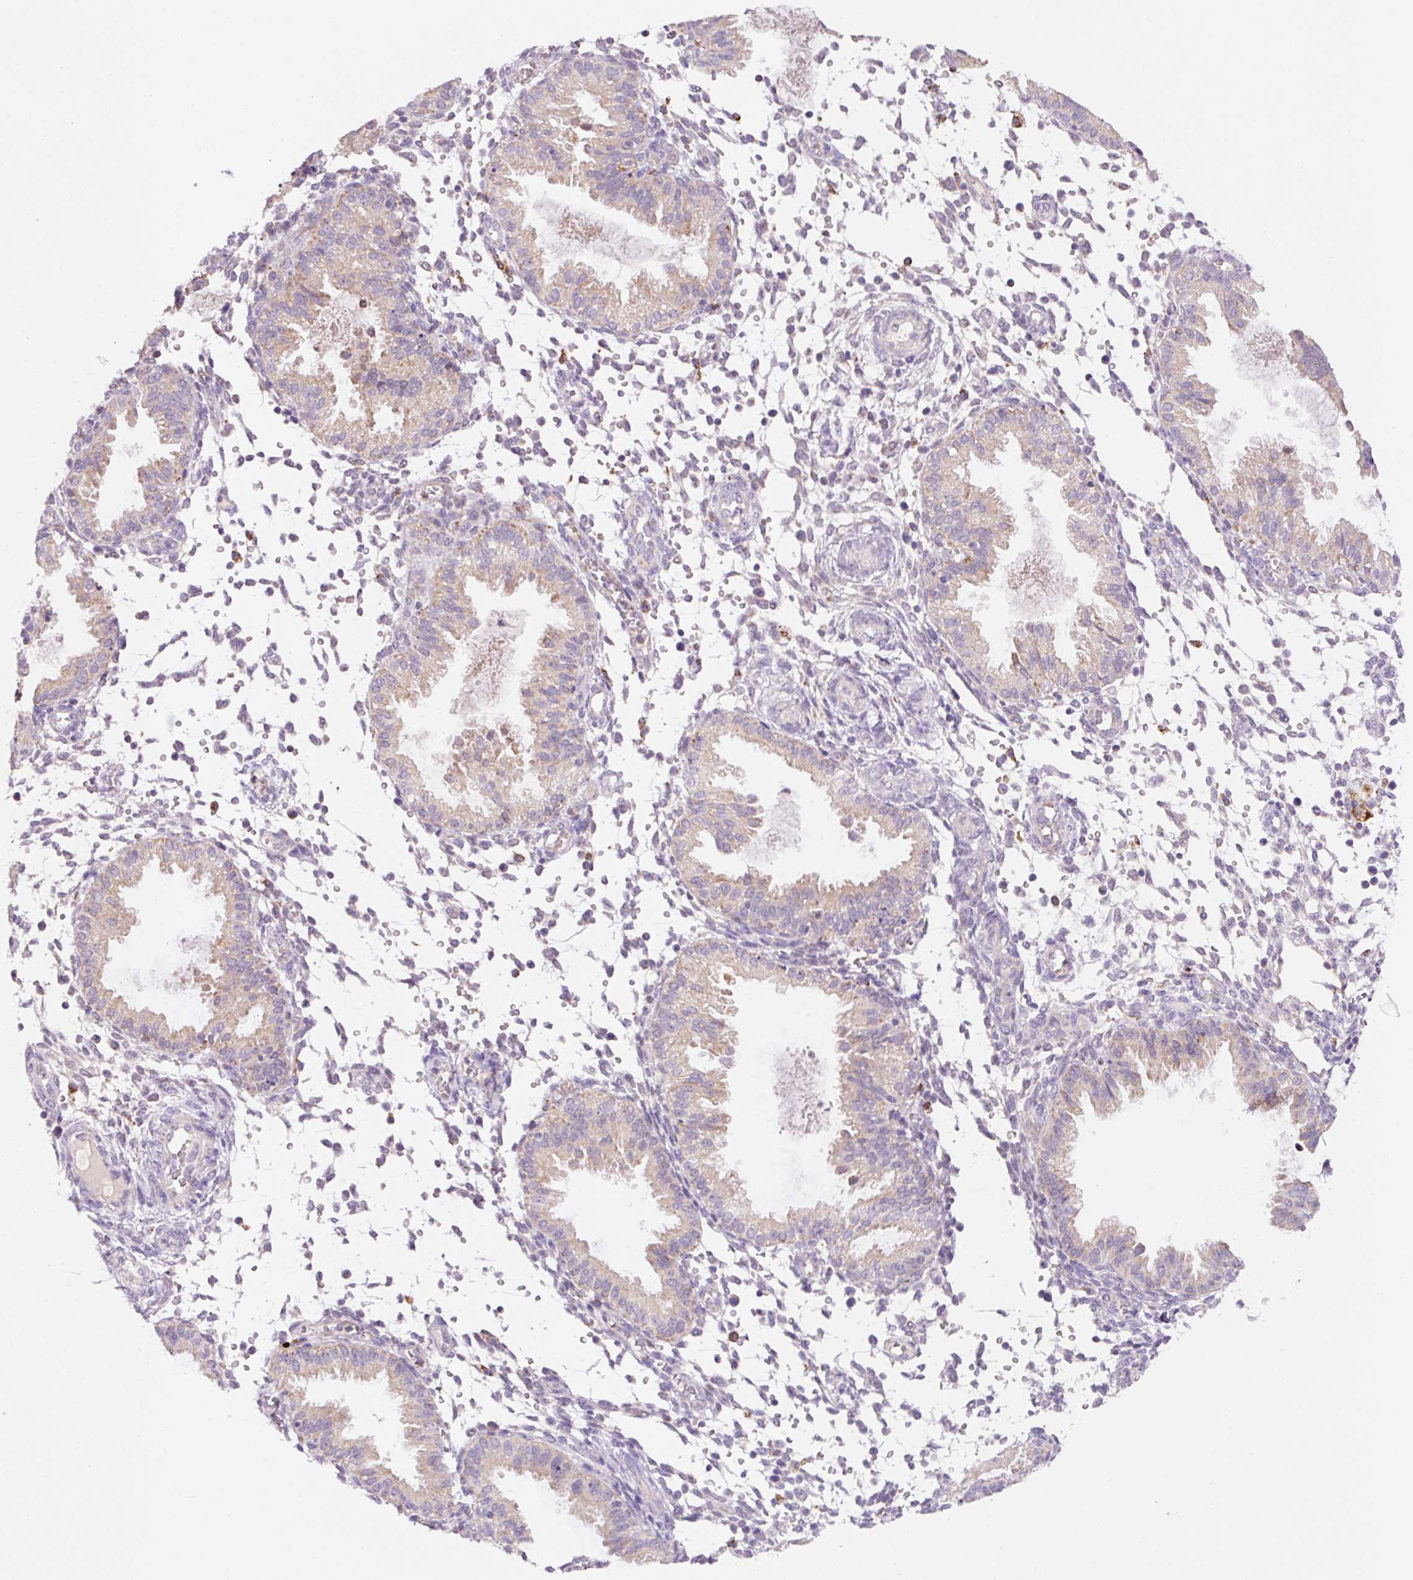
{"staining": {"intensity": "negative", "quantity": "none", "location": "none"}, "tissue": "endometrium", "cell_type": "Cells in endometrial stroma", "image_type": "normal", "snomed": [{"axis": "morphology", "description": "Normal tissue, NOS"}, {"axis": "topography", "description": "Endometrium"}], "caption": "Immunohistochemistry micrograph of benign endometrium: human endometrium stained with DAB (3,3'-diaminobenzidine) displays no significant protein expression in cells in endometrial stroma. (Stains: DAB (3,3'-diaminobenzidine) immunohistochemistry (IHC) with hematoxylin counter stain, Microscopy: brightfield microscopy at high magnification).", "gene": "PCK2", "patient": {"sex": "female", "age": 33}}